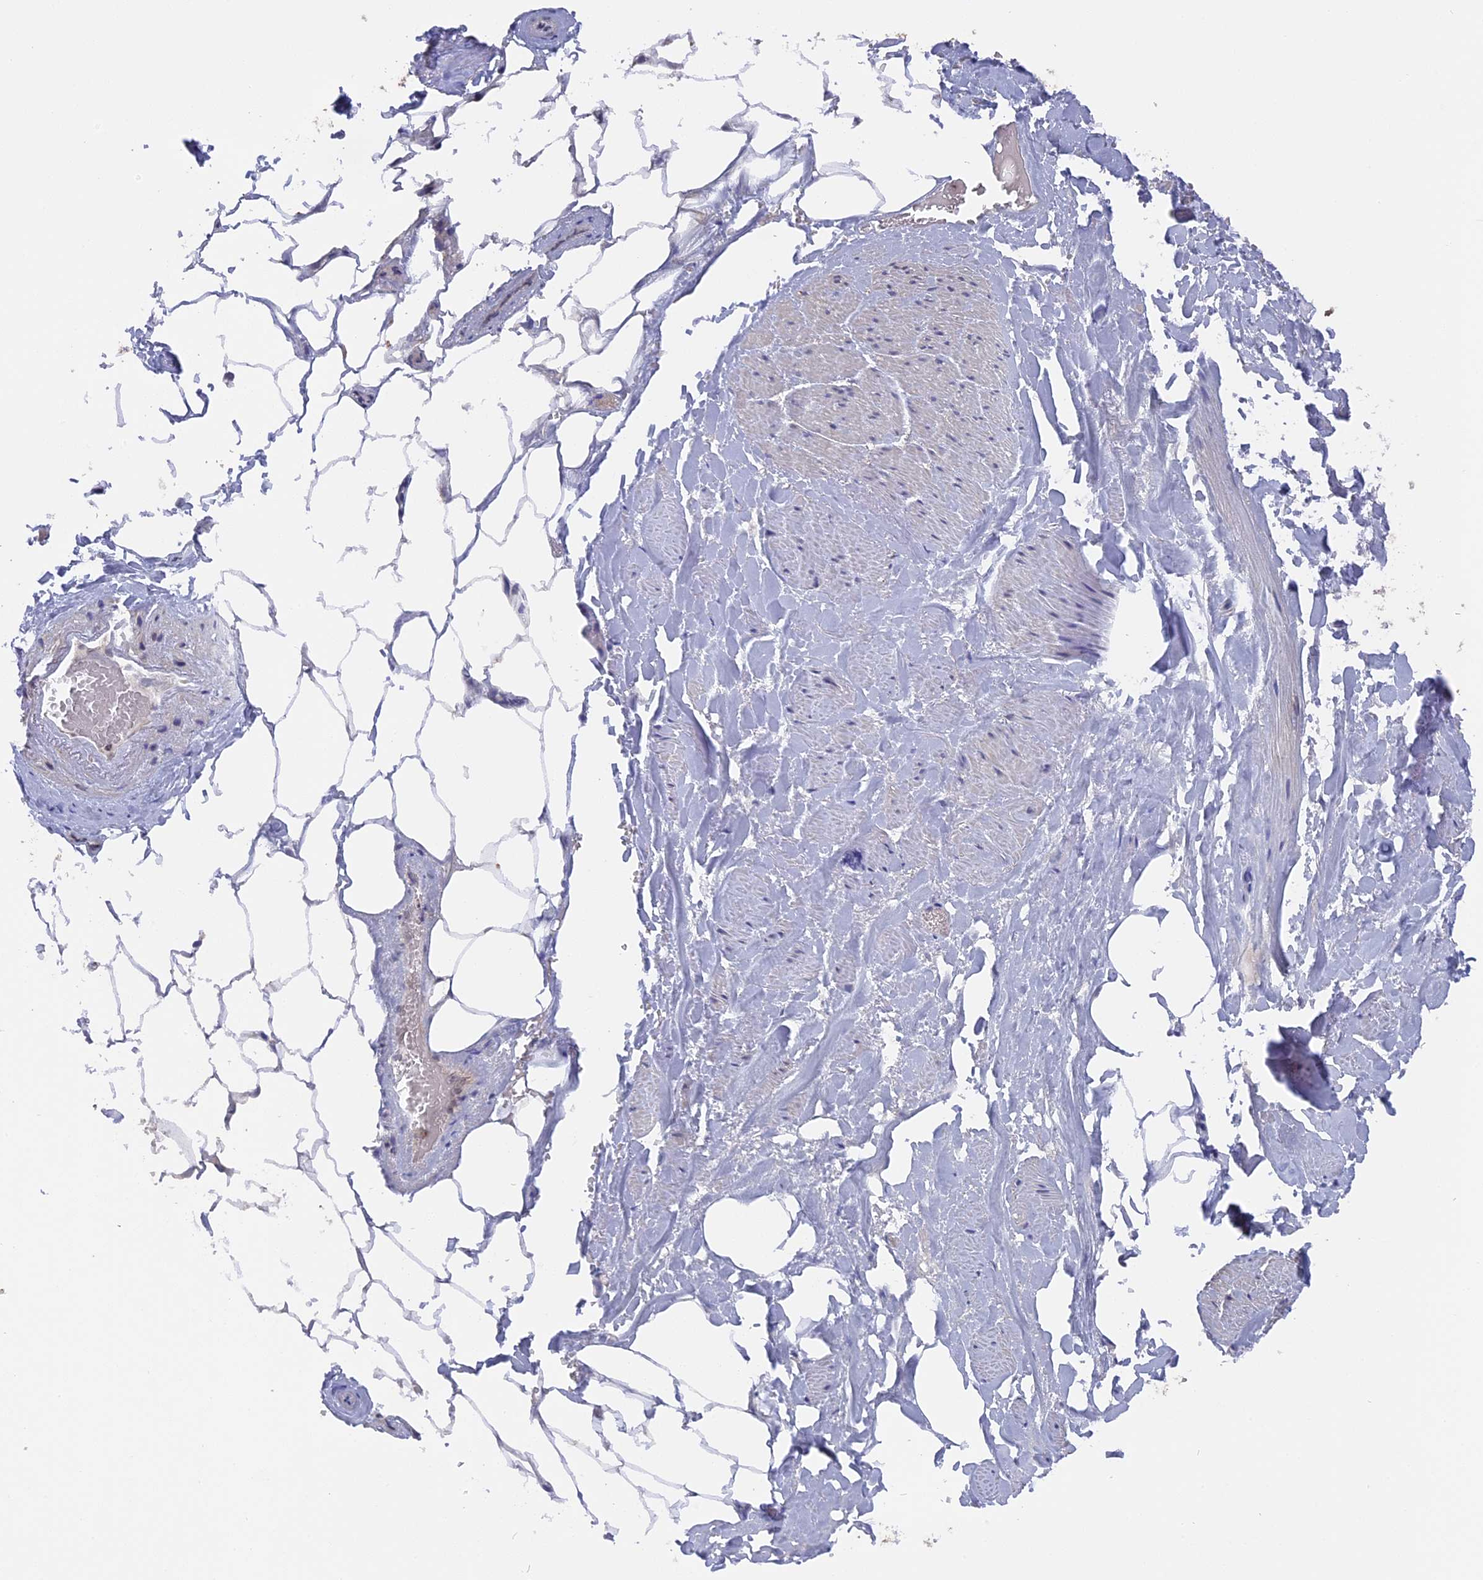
{"staining": {"intensity": "moderate", "quantity": ">75%", "location": "nuclear"}, "tissue": "adipose tissue", "cell_type": "Adipocytes", "image_type": "normal", "snomed": [{"axis": "morphology", "description": "Normal tissue, NOS"}, {"axis": "morphology", "description": "Adenocarcinoma, Low grade"}, {"axis": "topography", "description": "Prostate"}, {"axis": "topography", "description": "Peripheral nerve tissue"}], "caption": "Immunohistochemistry histopathology image of unremarkable adipose tissue: adipose tissue stained using IHC displays medium levels of moderate protein expression localized specifically in the nuclear of adipocytes, appearing as a nuclear brown color.", "gene": "SF3A2", "patient": {"sex": "male", "age": 63}}